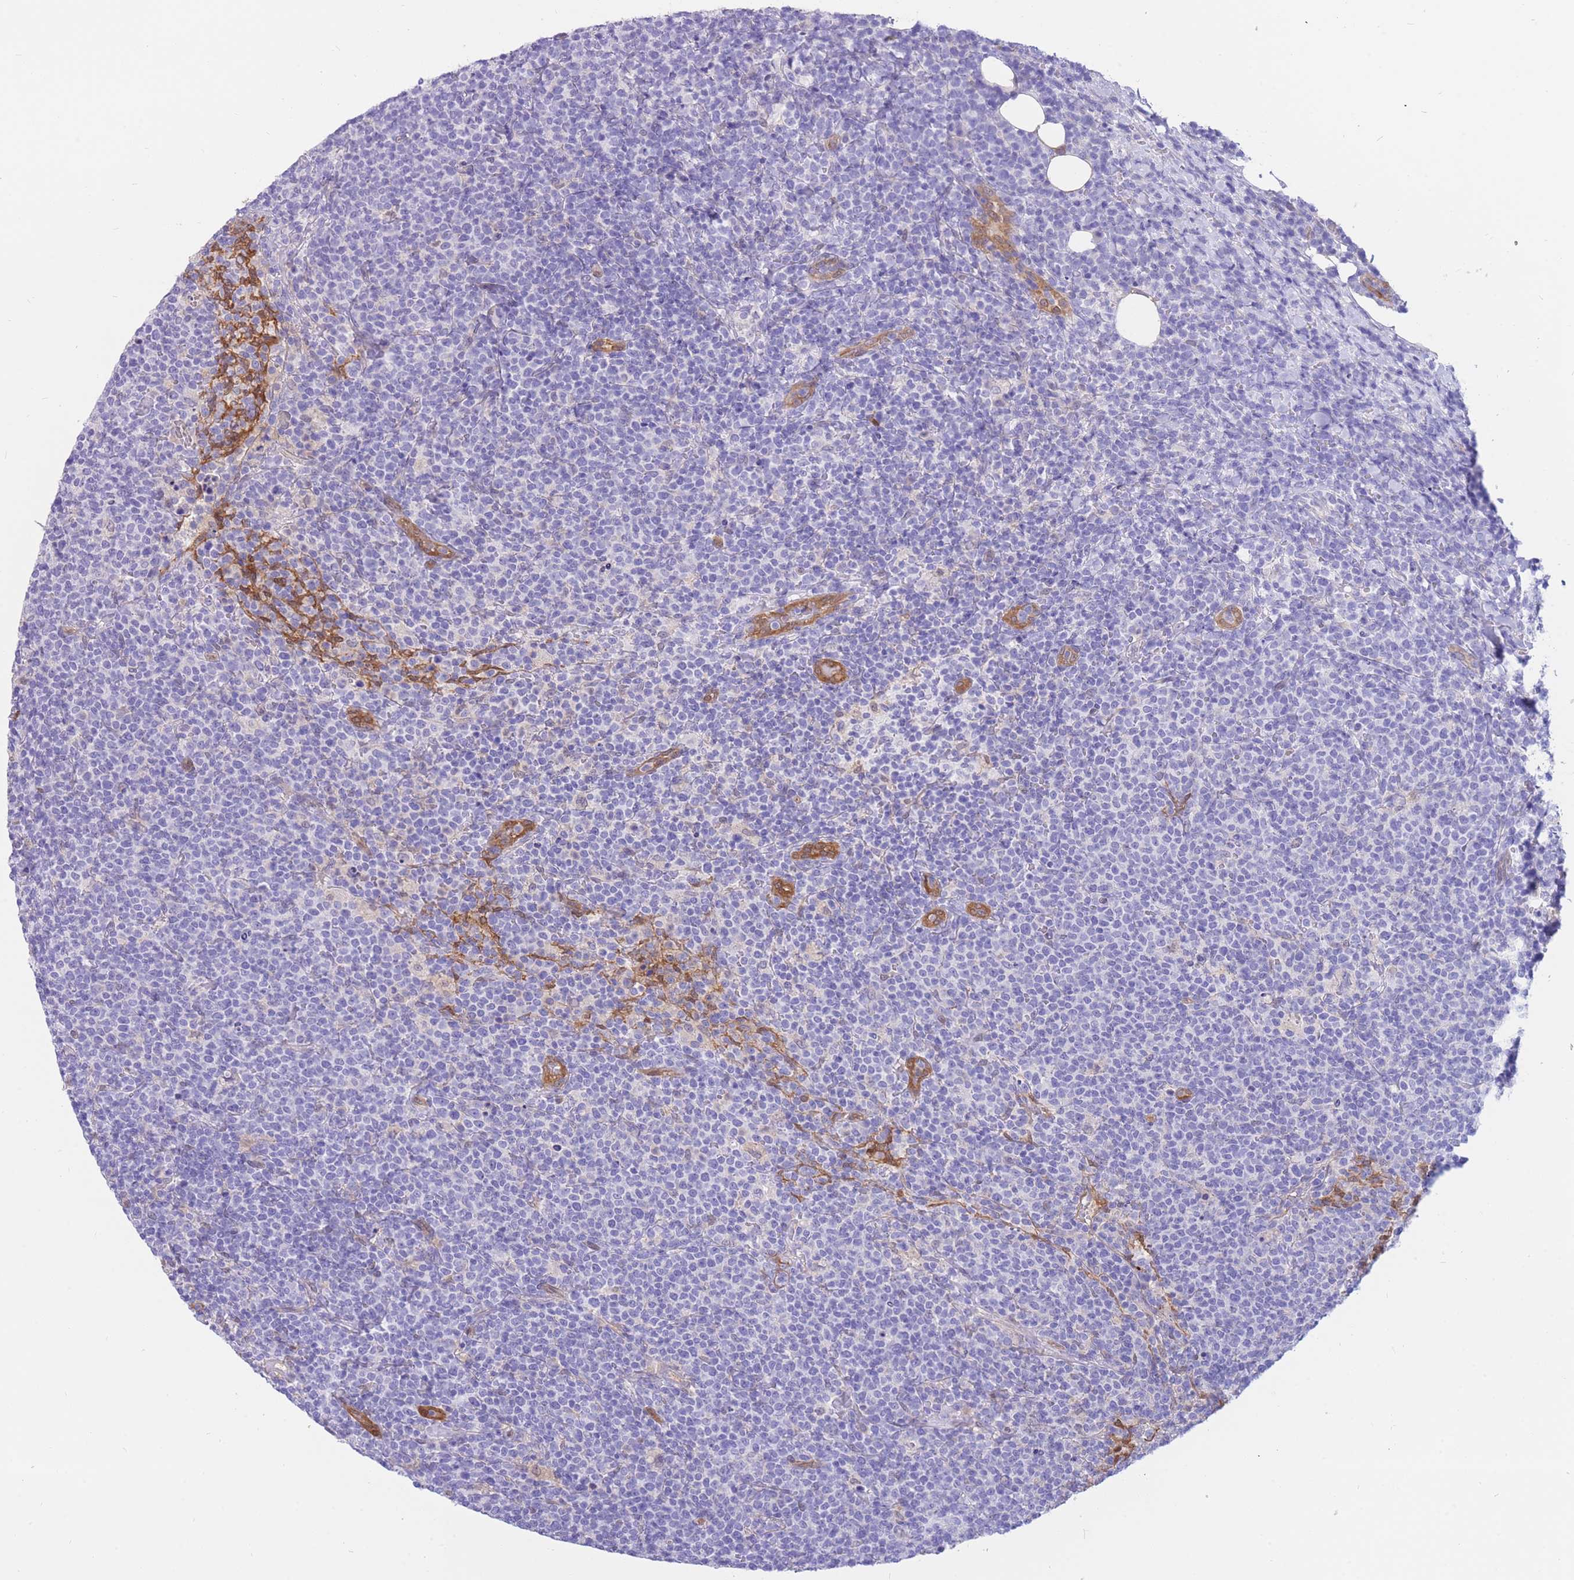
{"staining": {"intensity": "negative", "quantity": "none", "location": "none"}, "tissue": "lymphoma", "cell_type": "Tumor cells", "image_type": "cancer", "snomed": [{"axis": "morphology", "description": "Malignant lymphoma, non-Hodgkin's type, High grade"}, {"axis": "topography", "description": "Lymph node"}], "caption": "Immunohistochemical staining of lymphoma exhibits no significant staining in tumor cells.", "gene": "SULT1A1", "patient": {"sex": "male", "age": 61}}